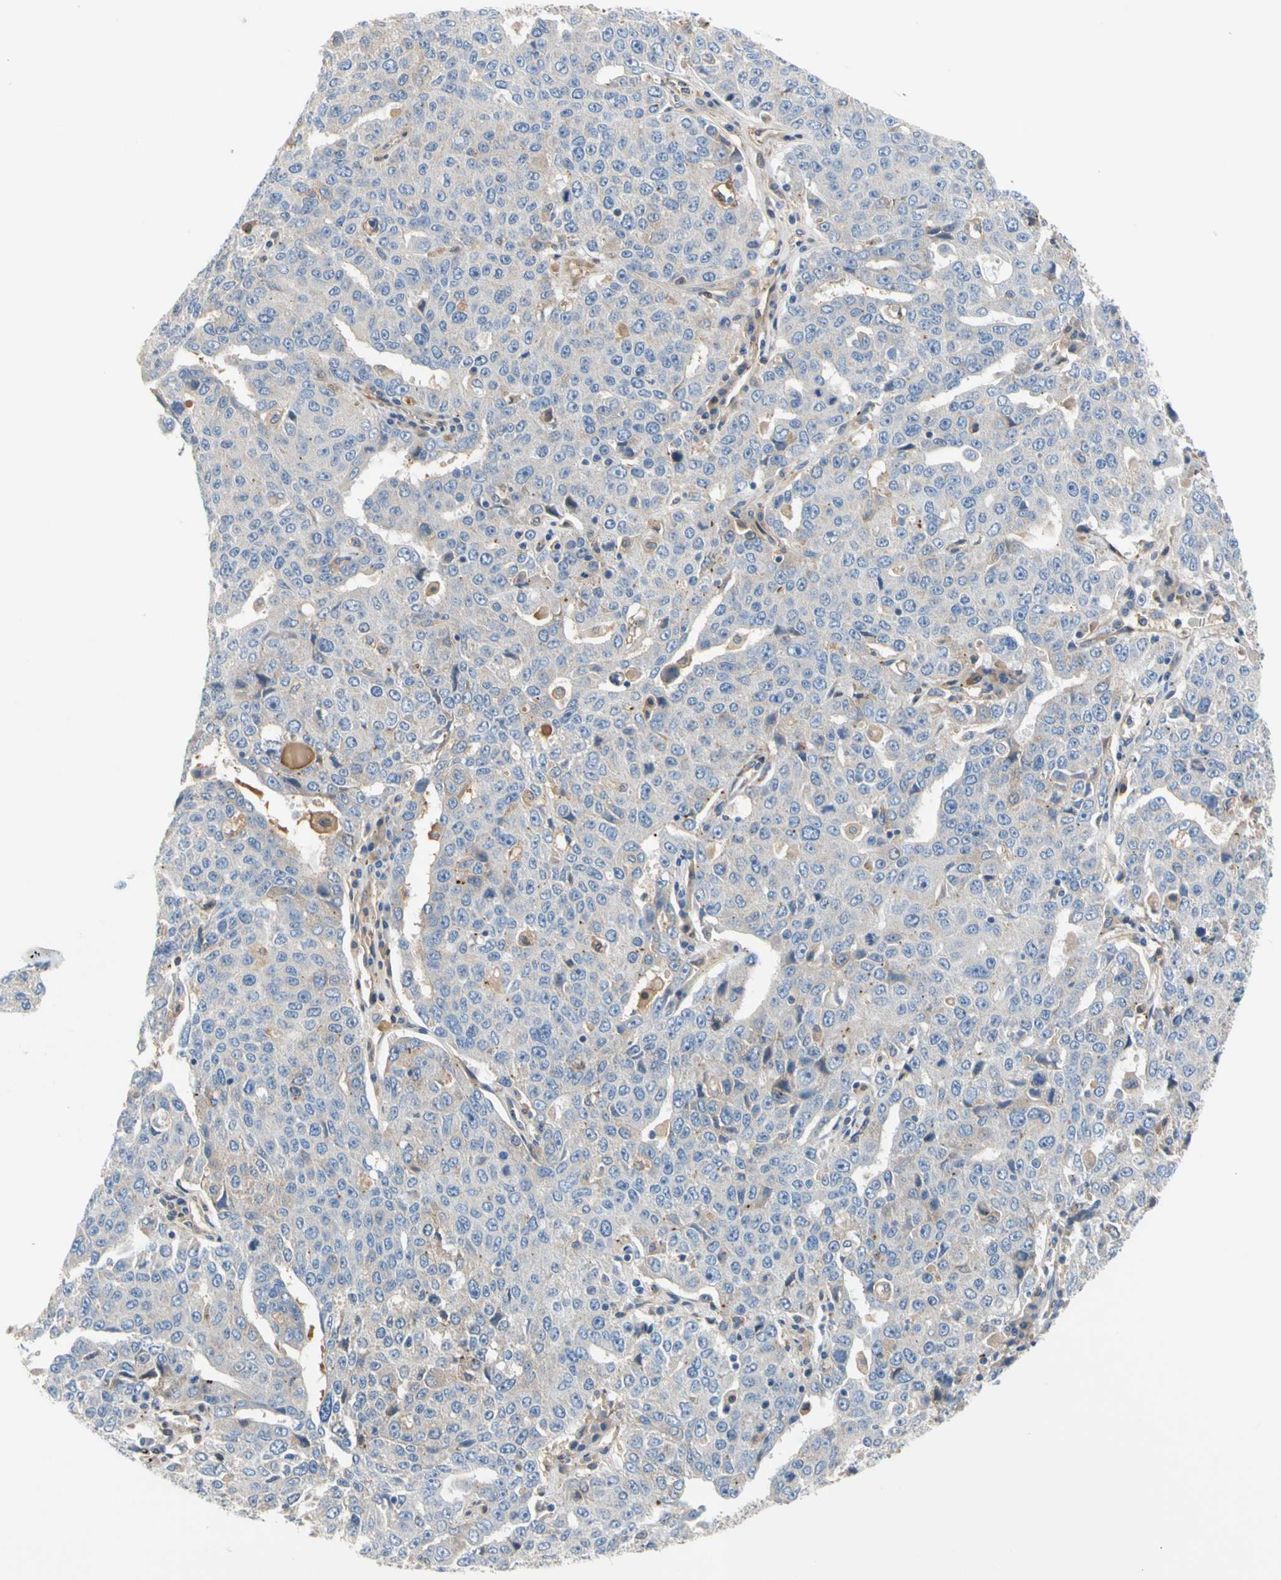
{"staining": {"intensity": "negative", "quantity": "none", "location": "none"}, "tissue": "ovarian cancer", "cell_type": "Tumor cells", "image_type": "cancer", "snomed": [{"axis": "morphology", "description": "Carcinoma, endometroid"}, {"axis": "topography", "description": "Ovary"}], "caption": "The histopathology image exhibits no staining of tumor cells in ovarian cancer (endometroid carcinoma).", "gene": "ENTREP3", "patient": {"sex": "female", "age": 62}}